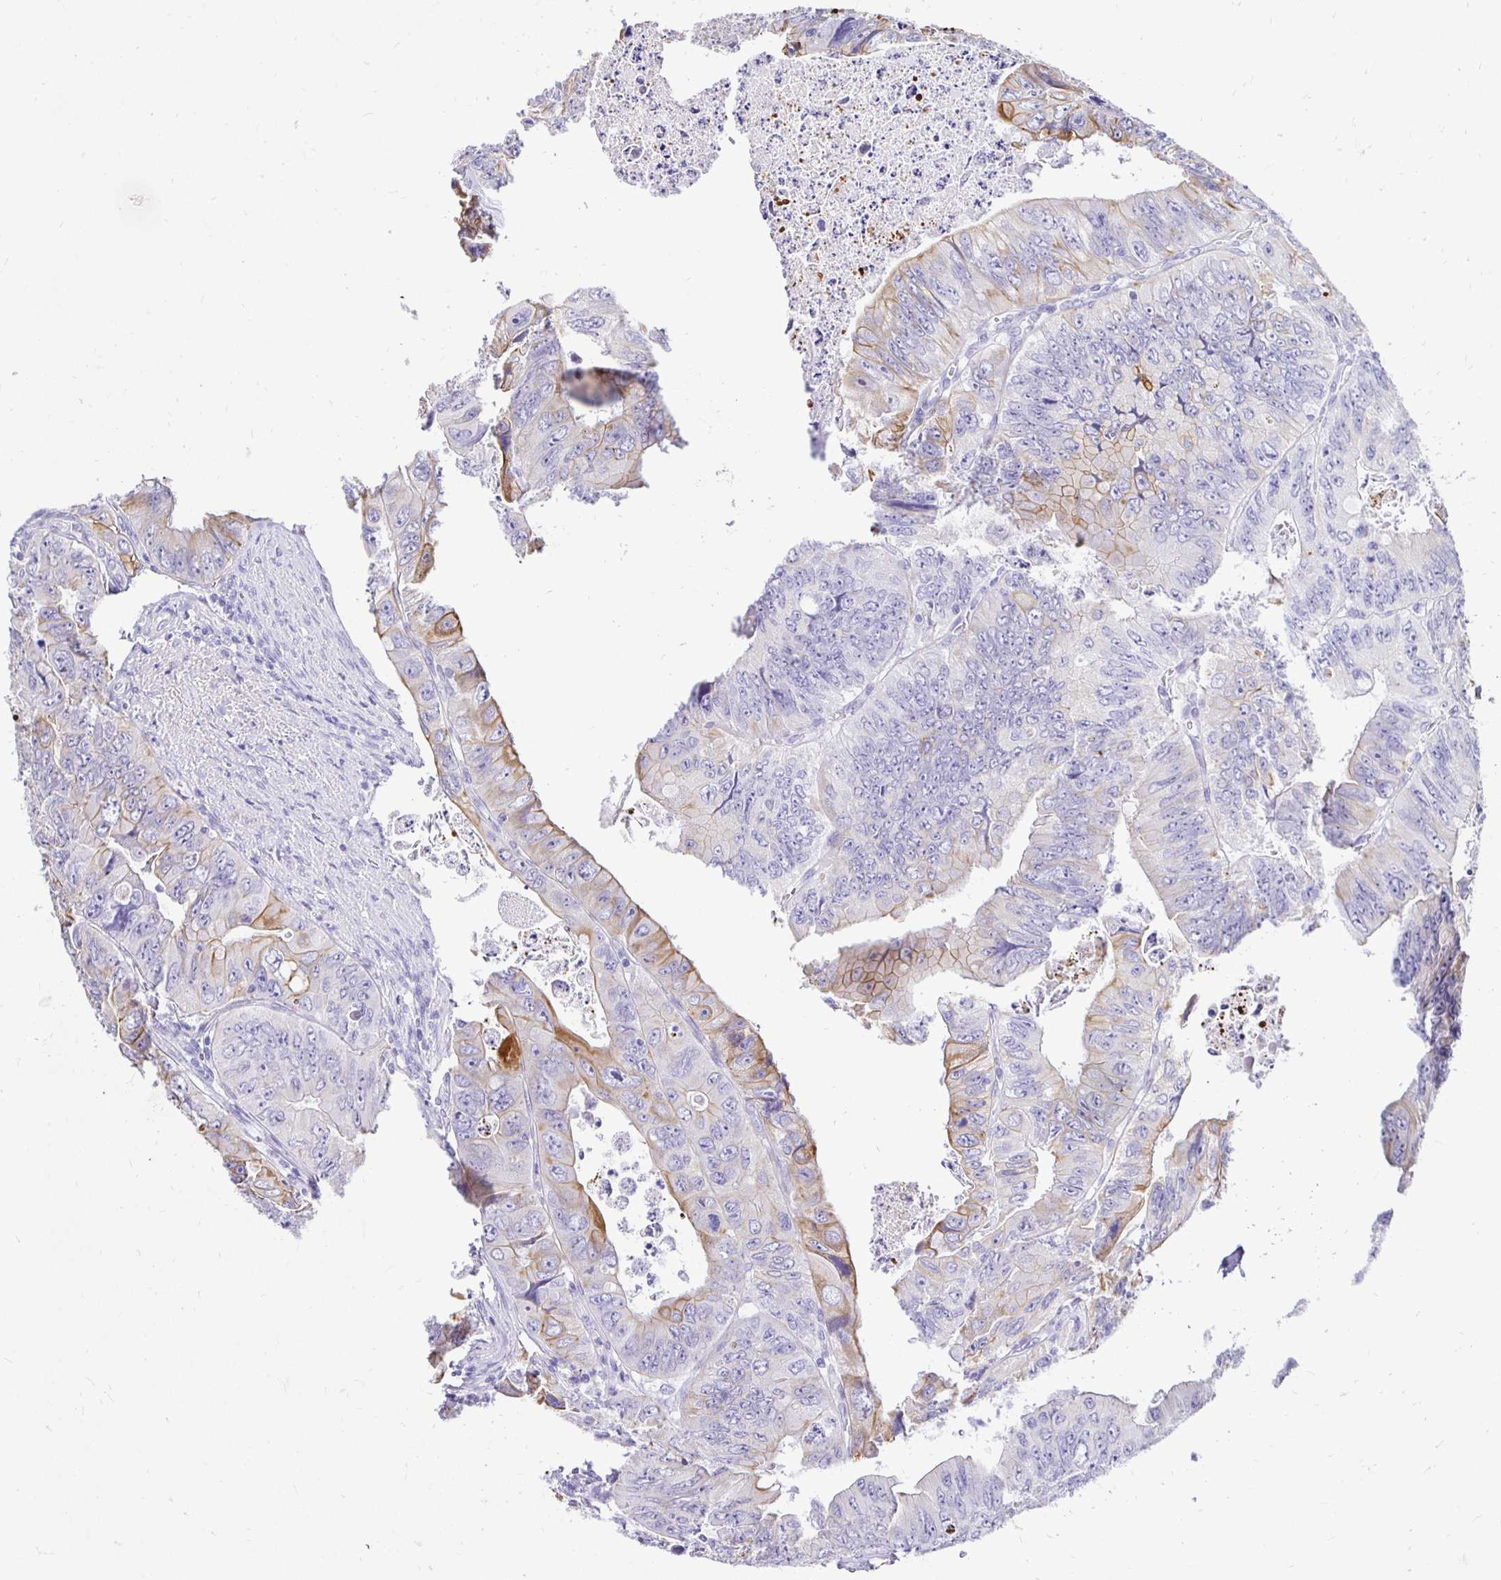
{"staining": {"intensity": "moderate", "quantity": "<25%", "location": "cytoplasmic/membranous"}, "tissue": "colorectal cancer", "cell_type": "Tumor cells", "image_type": "cancer", "snomed": [{"axis": "morphology", "description": "Adenocarcinoma, NOS"}, {"axis": "topography", "description": "Colon"}], "caption": "Human colorectal cancer stained with a protein marker reveals moderate staining in tumor cells.", "gene": "TAF1D", "patient": {"sex": "female", "age": 84}}